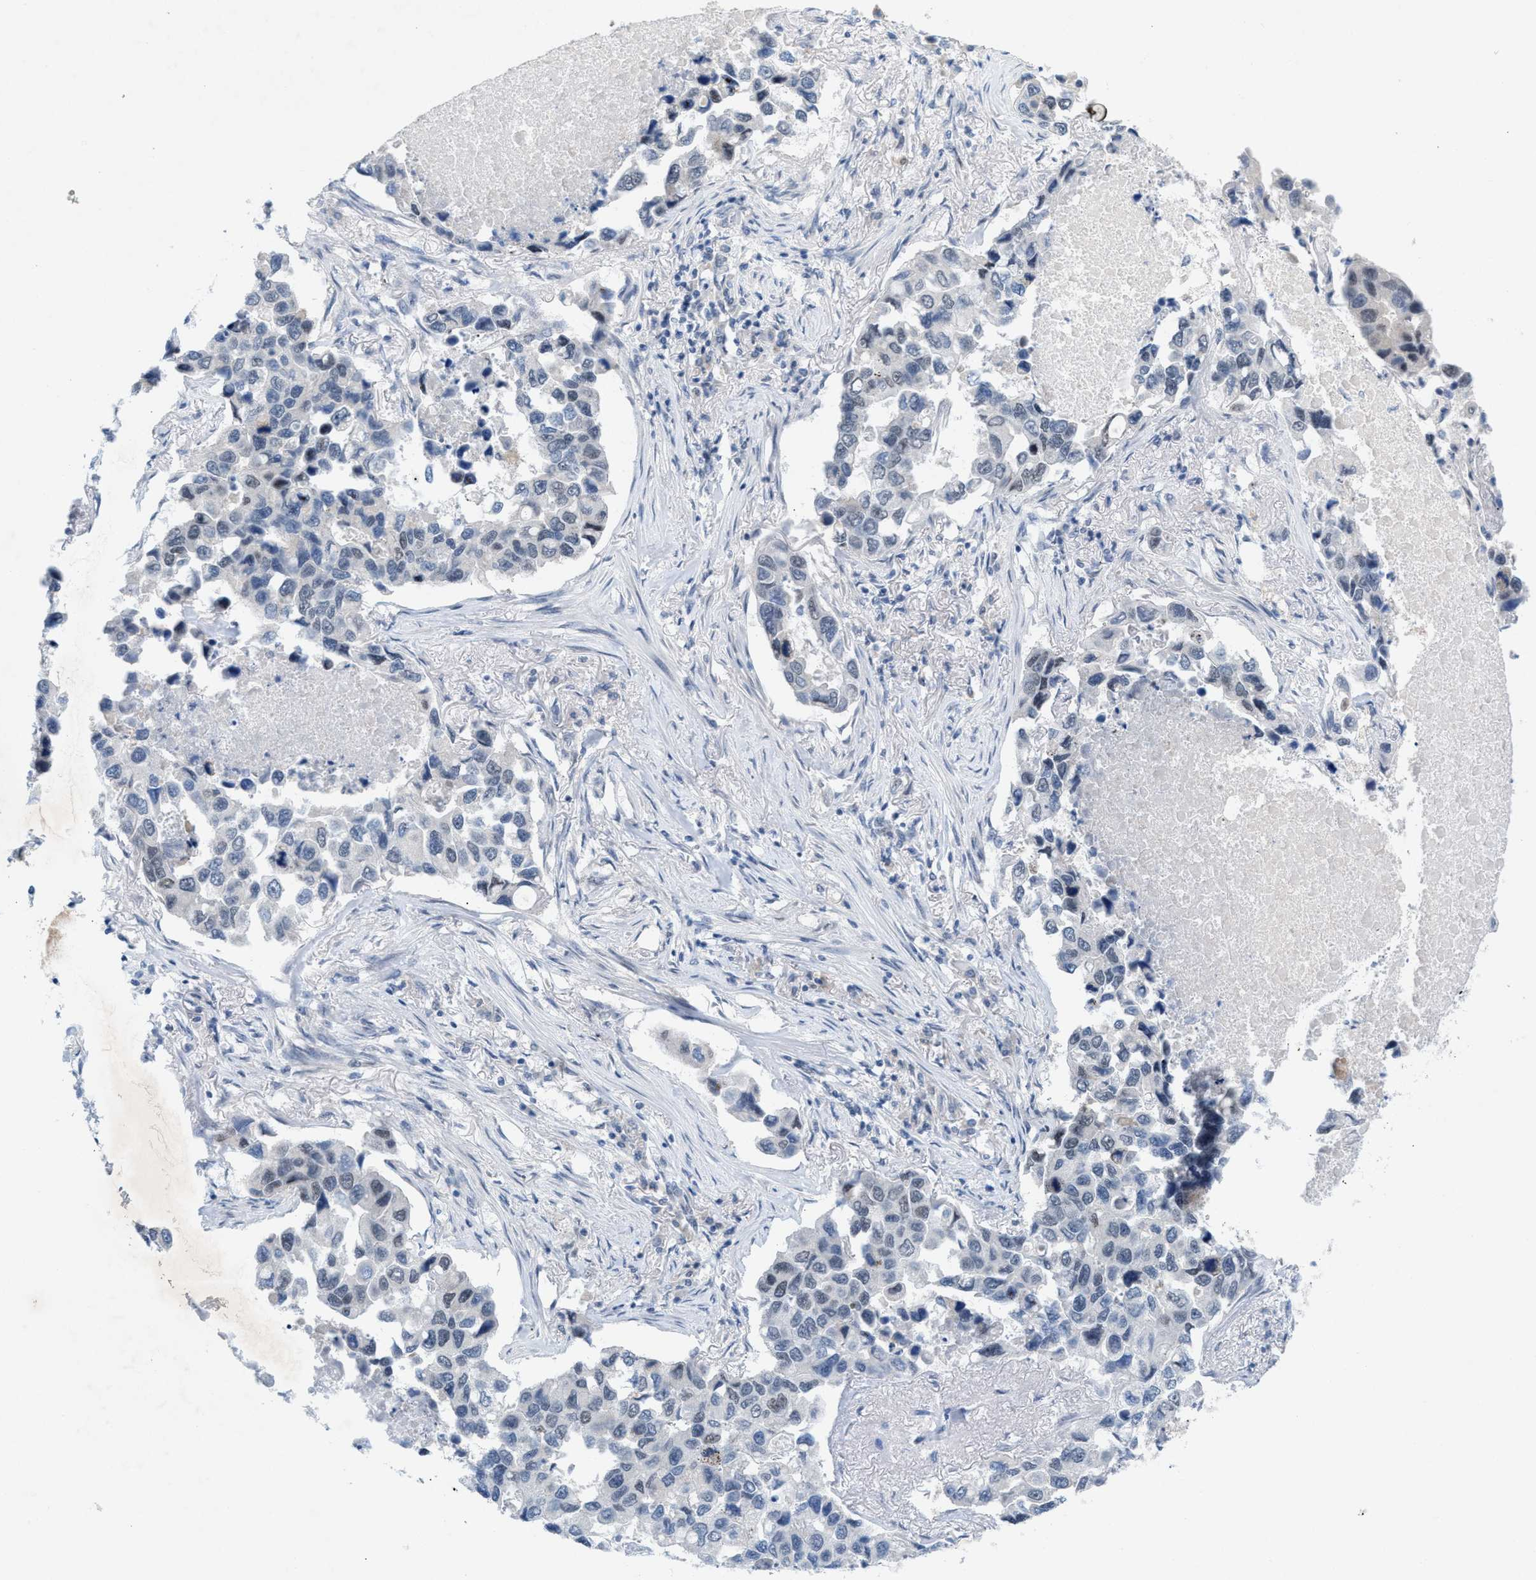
{"staining": {"intensity": "weak", "quantity": "<25%", "location": "nuclear"}, "tissue": "lung cancer", "cell_type": "Tumor cells", "image_type": "cancer", "snomed": [{"axis": "morphology", "description": "Adenocarcinoma, NOS"}, {"axis": "topography", "description": "Lung"}], "caption": "Adenocarcinoma (lung) stained for a protein using immunohistochemistry demonstrates no expression tumor cells.", "gene": "WIPI2", "patient": {"sex": "male", "age": 64}}